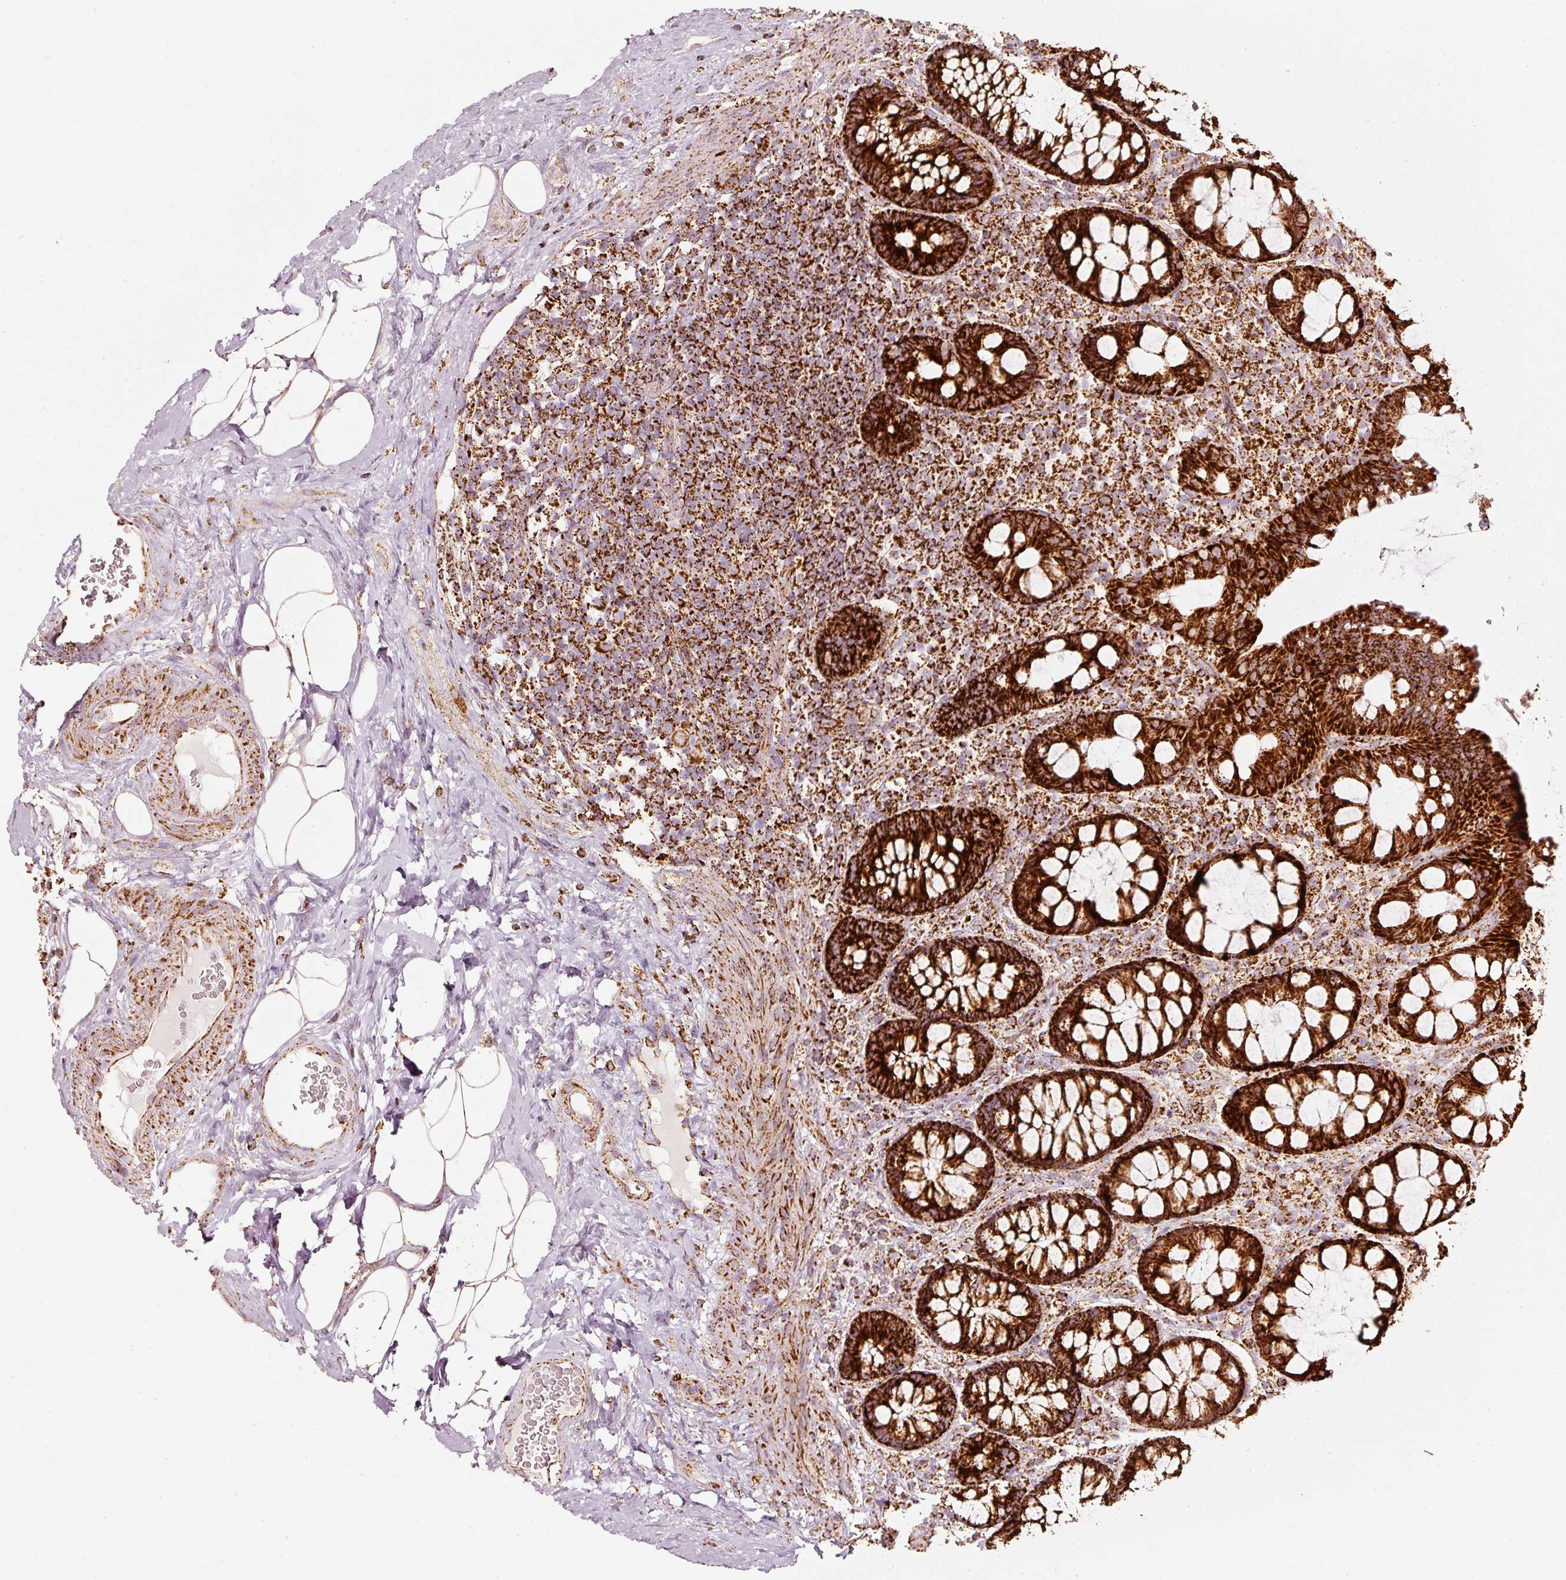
{"staining": {"intensity": "strong", "quantity": ">75%", "location": "cytoplasmic/membranous"}, "tissue": "rectum", "cell_type": "Glandular cells", "image_type": "normal", "snomed": [{"axis": "morphology", "description": "Normal tissue, NOS"}, {"axis": "topography", "description": "Rectum"}], "caption": "Protein staining shows strong cytoplasmic/membranous expression in about >75% of glandular cells in unremarkable rectum.", "gene": "UQCRC1", "patient": {"sex": "female", "age": 67}}